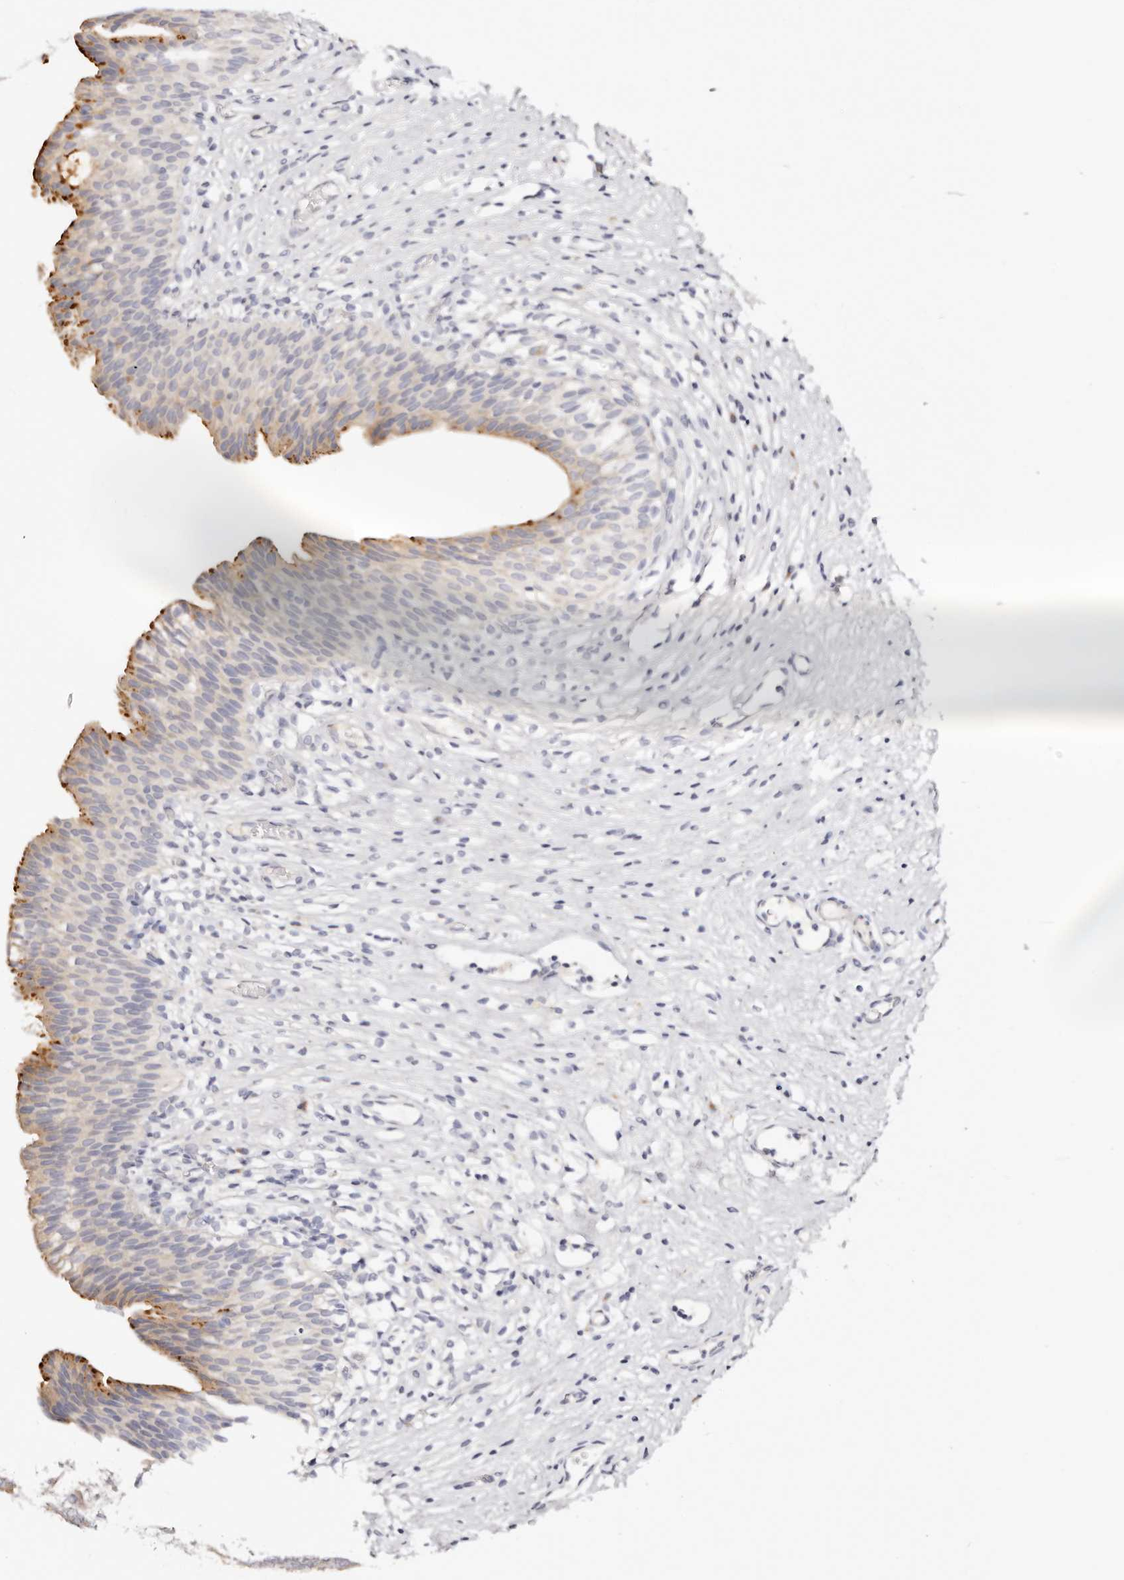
{"staining": {"intensity": "strong", "quantity": "<25%", "location": "cytoplasmic/membranous"}, "tissue": "urinary bladder", "cell_type": "Urothelial cells", "image_type": "normal", "snomed": [{"axis": "morphology", "description": "Normal tissue, NOS"}, {"axis": "topography", "description": "Urinary bladder"}], "caption": "A brown stain highlights strong cytoplasmic/membranous positivity of a protein in urothelial cells of benign human urinary bladder. (DAB (3,3'-diaminobenzidine) IHC with brightfield microscopy, high magnification).", "gene": "DNASE1", "patient": {"sex": "male", "age": 1}}